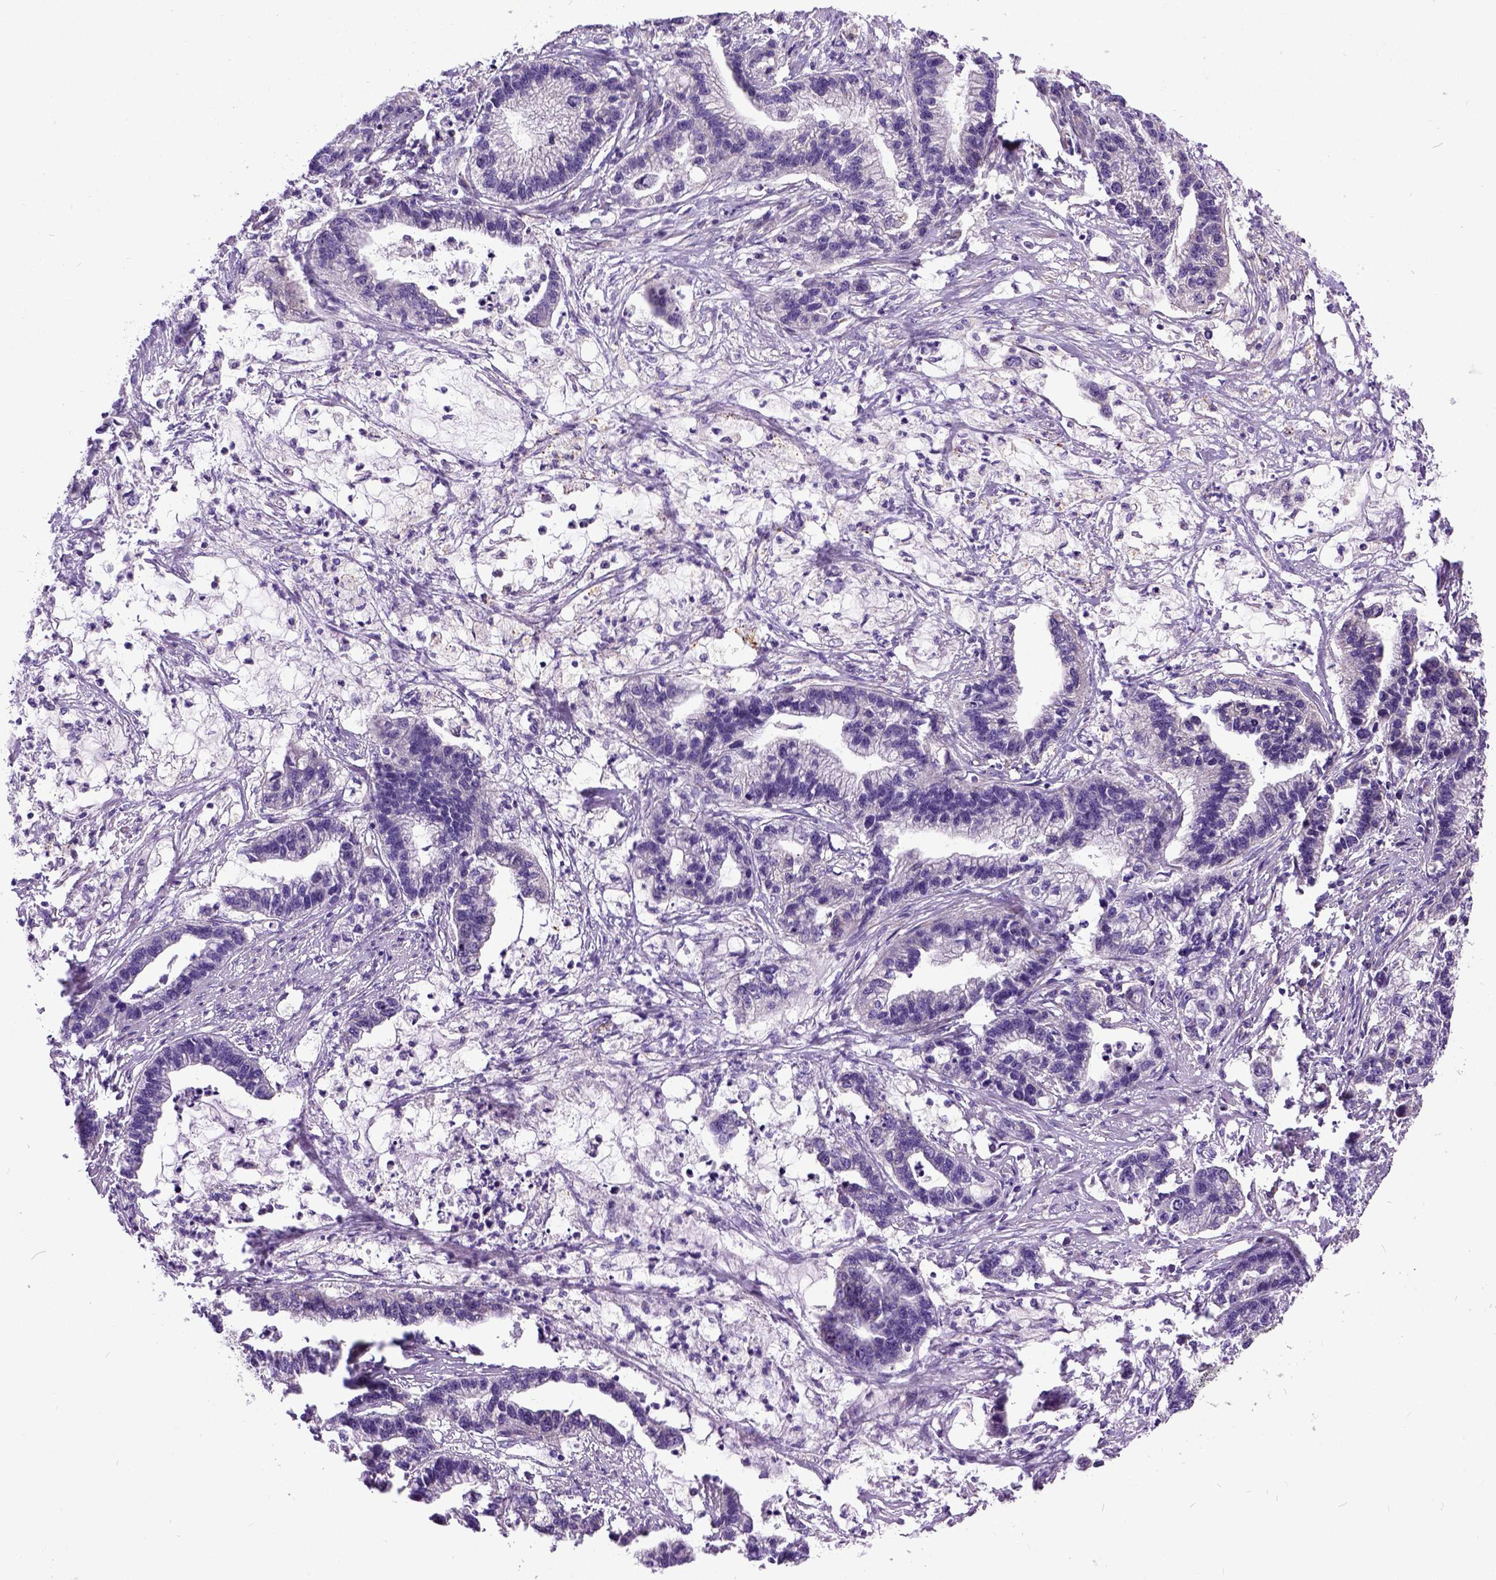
{"staining": {"intensity": "negative", "quantity": "none", "location": "none"}, "tissue": "stomach cancer", "cell_type": "Tumor cells", "image_type": "cancer", "snomed": [{"axis": "morphology", "description": "Adenocarcinoma, NOS"}, {"axis": "topography", "description": "Stomach"}], "caption": "Immunohistochemical staining of human adenocarcinoma (stomach) displays no significant staining in tumor cells. (Stains: DAB immunohistochemistry with hematoxylin counter stain, Microscopy: brightfield microscopy at high magnification).", "gene": "NEK5", "patient": {"sex": "male", "age": 83}}